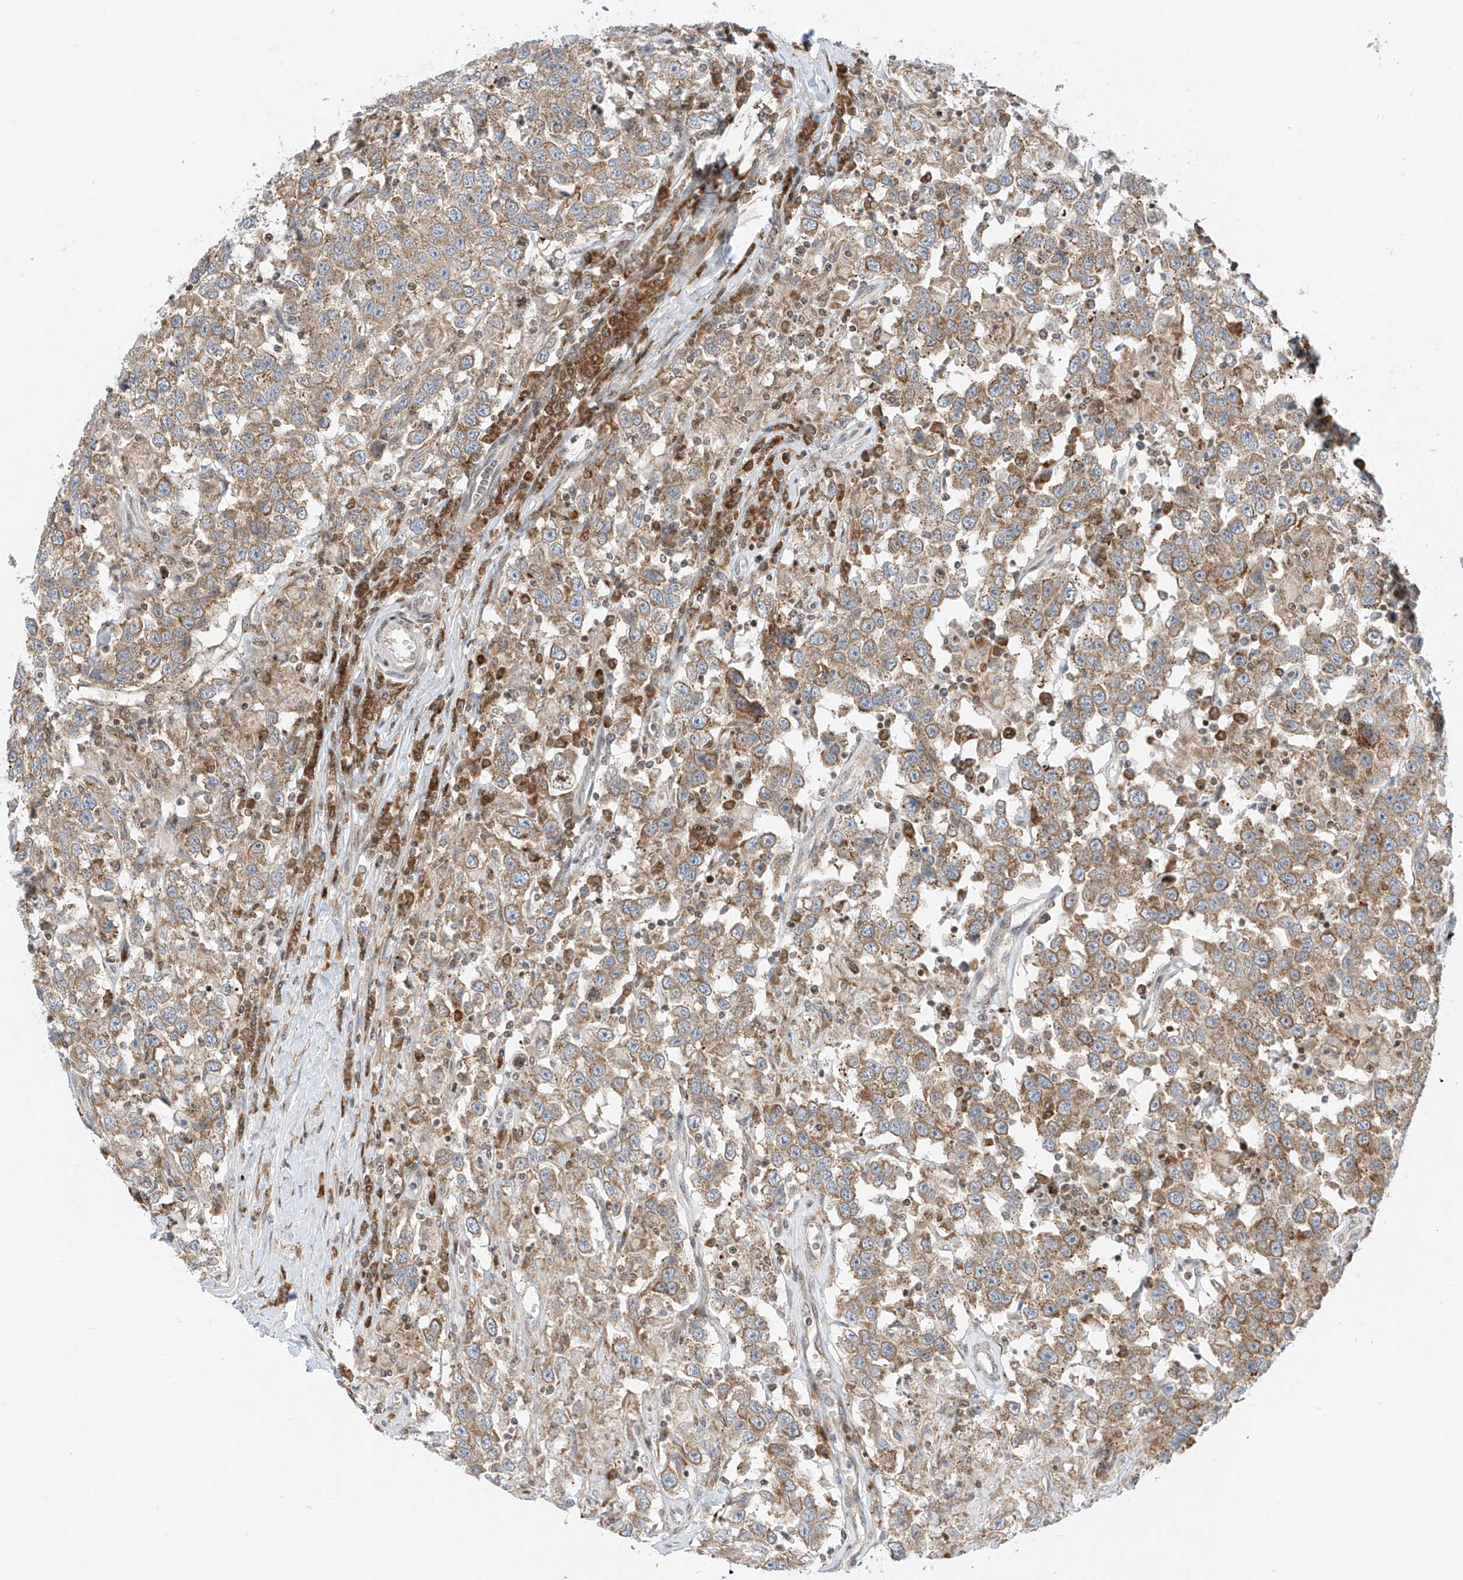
{"staining": {"intensity": "moderate", "quantity": ">75%", "location": "cytoplasmic/membranous"}, "tissue": "testis cancer", "cell_type": "Tumor cells", "image_type": "cancer", "snomed": [{"axis": "morphology", "description": "Seminoma, NOS"}, {"axis": "topography", "description": "Testis"}], "caption": "This micrograph reveals IHC staining of human testis seminoma, with medium moderate cytoplasmic/membranous expression in about >75% of tumor cells.", "gene": "EDF1", "patient": {"sex": "male", "age": 41}}